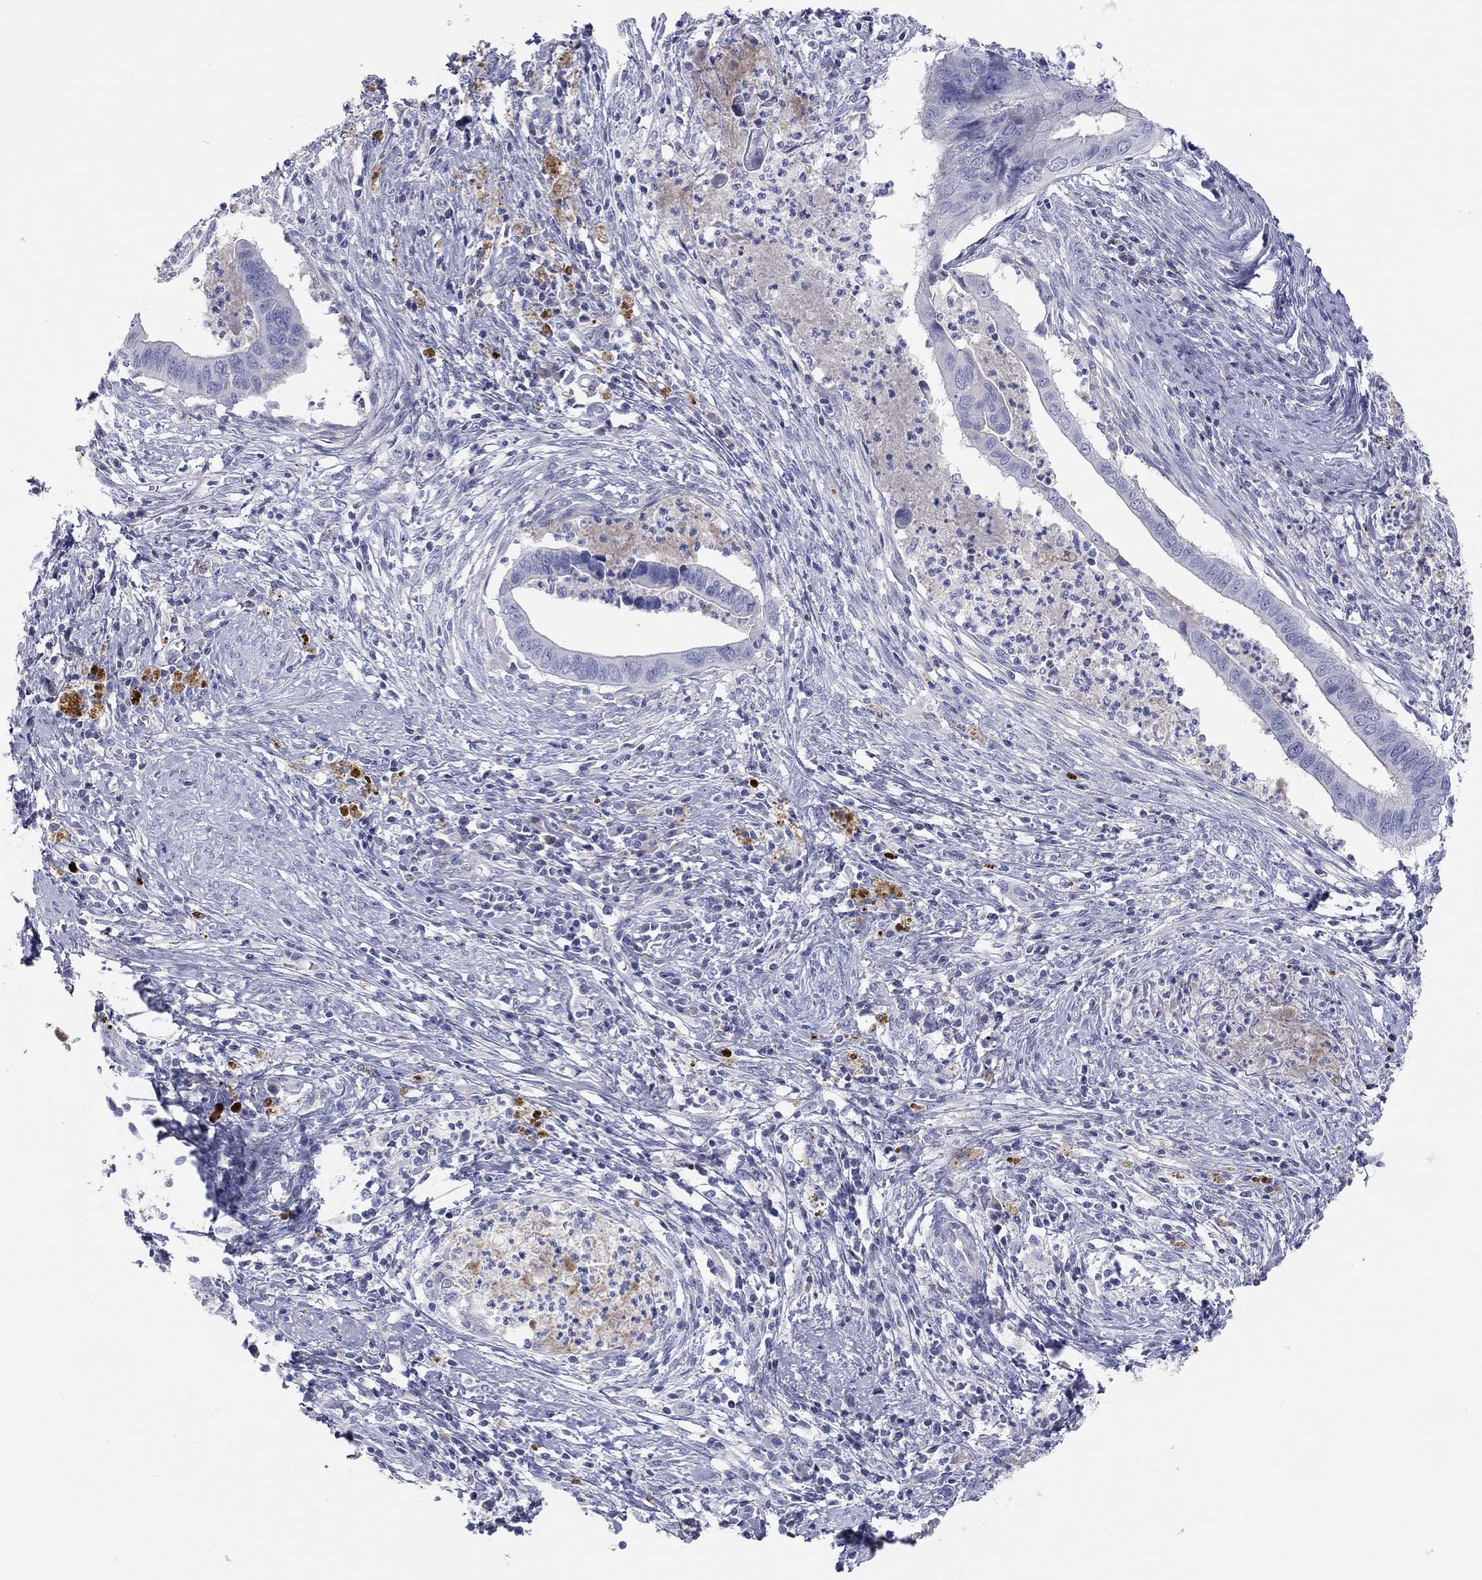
{"staining": {"intensity": "negative", "quantity": "none", "location": "none"}, "tissue": "cervical cancer", "cell_type": "Tumor cells", "image_type": "cancer", "snomed": [{"axis": "morphology", "description": "Adenocarcinoma, NOS"}, {"axis": "topography", "description": "Cervix"}], "caption": "Protein analysis of cervical cancer (adenocarcinoma) exhibits no significant expression in tumor cells.", "gene": "ST7L", "patient": {"sex": "female", "age": 42}}